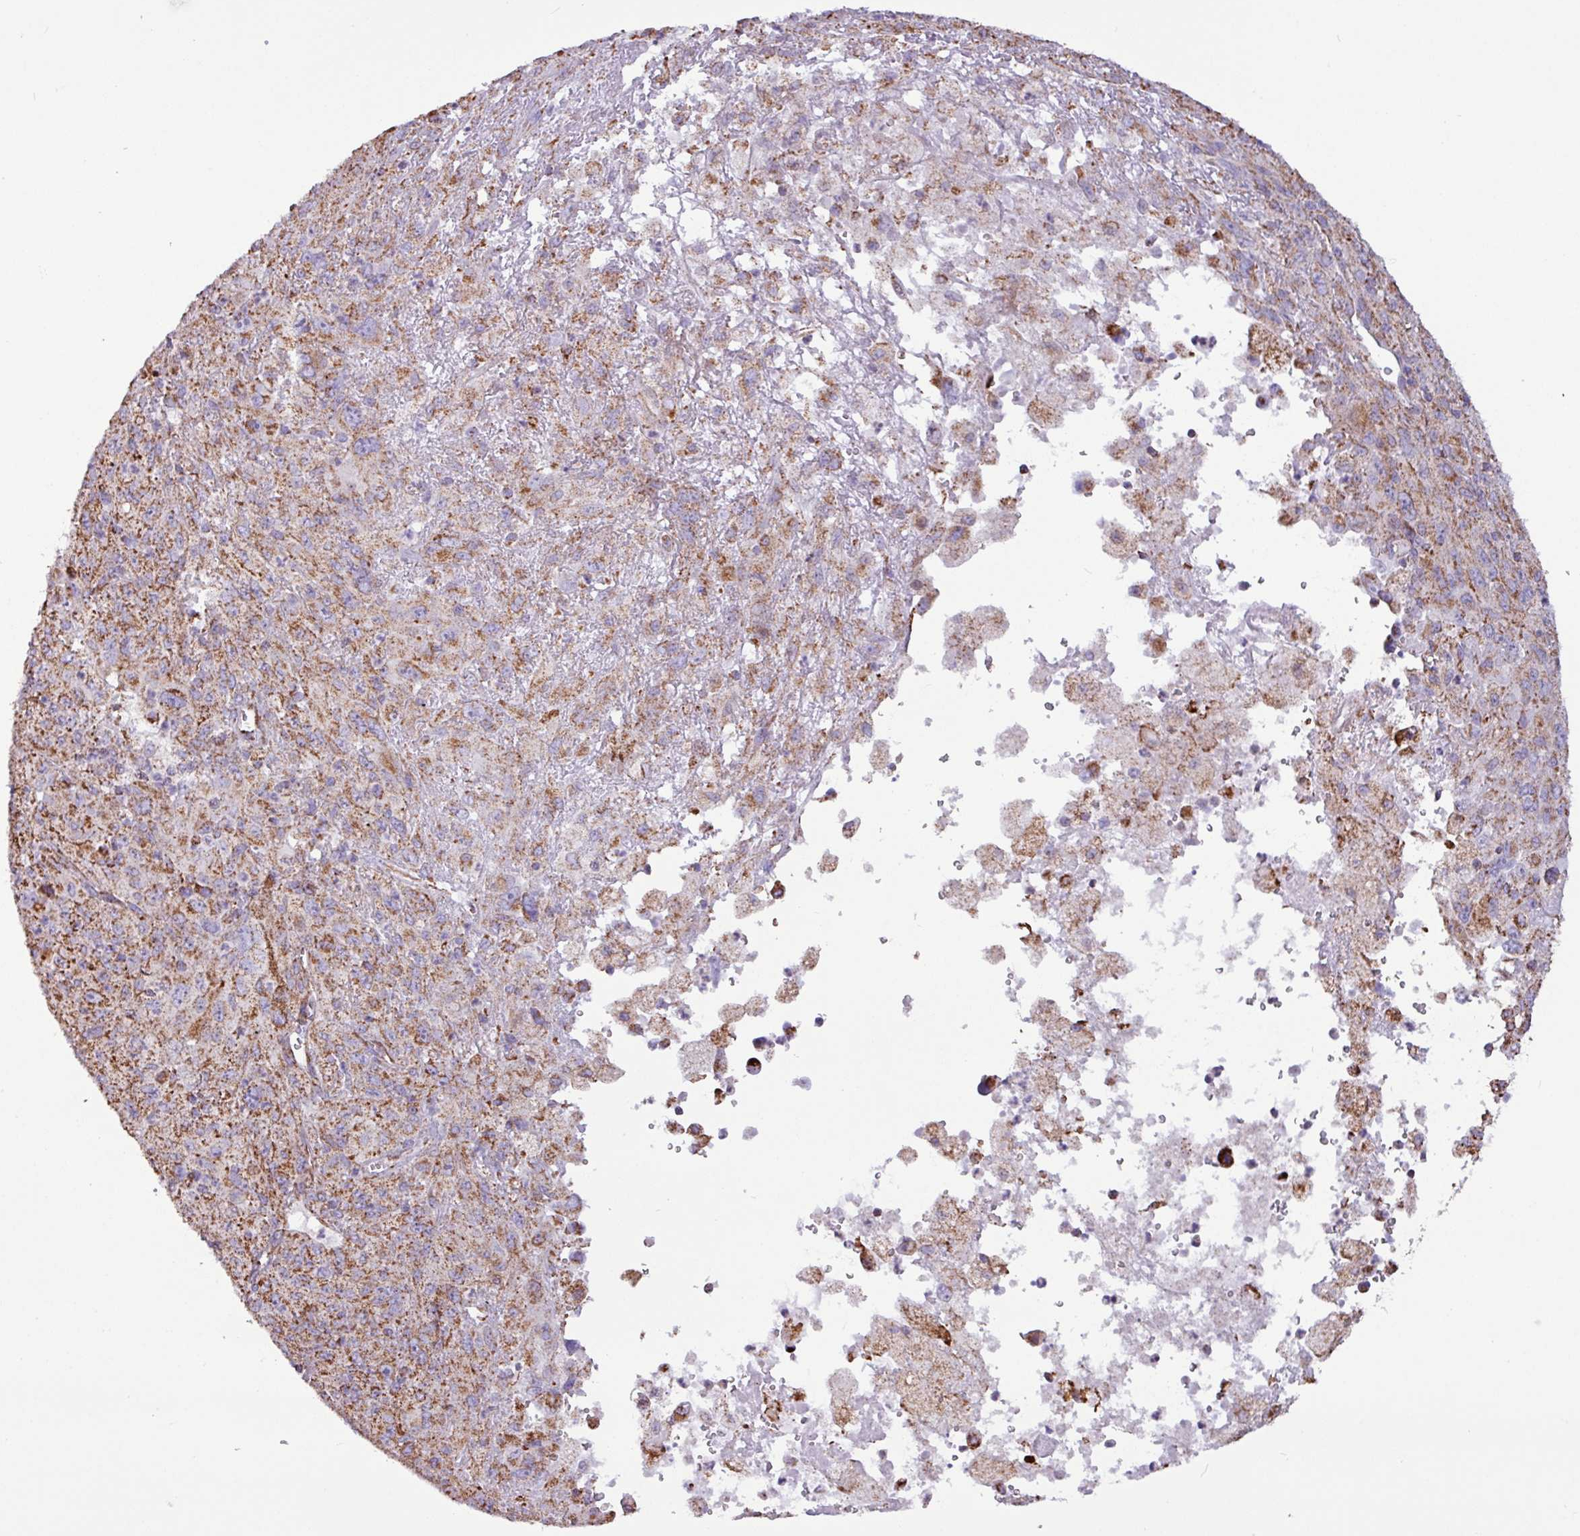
{"staining": {"intensity": "moderate", "quantity": ">75%", "location": "cytoplasmic/membranous"}, "tissue": "melanoma", "cell_type": "Tumor cells", "image_type": "cancer", "snomed": [{"axis": "morphology", "description": "Malignant melanoma, Metastatic site"}, {"axis": "topography", "description": "Skin"}], "caption": "DAB (3,3'-diaminobenzidine) immunohistochemical staining of malignant melanoma (metastatic site) shows moderate cytoplasmic/membranous protein positivity in approximately >75% of tumor cells.", "gene": "RTL3", "patient": {"sex": "female", "age": 56}}